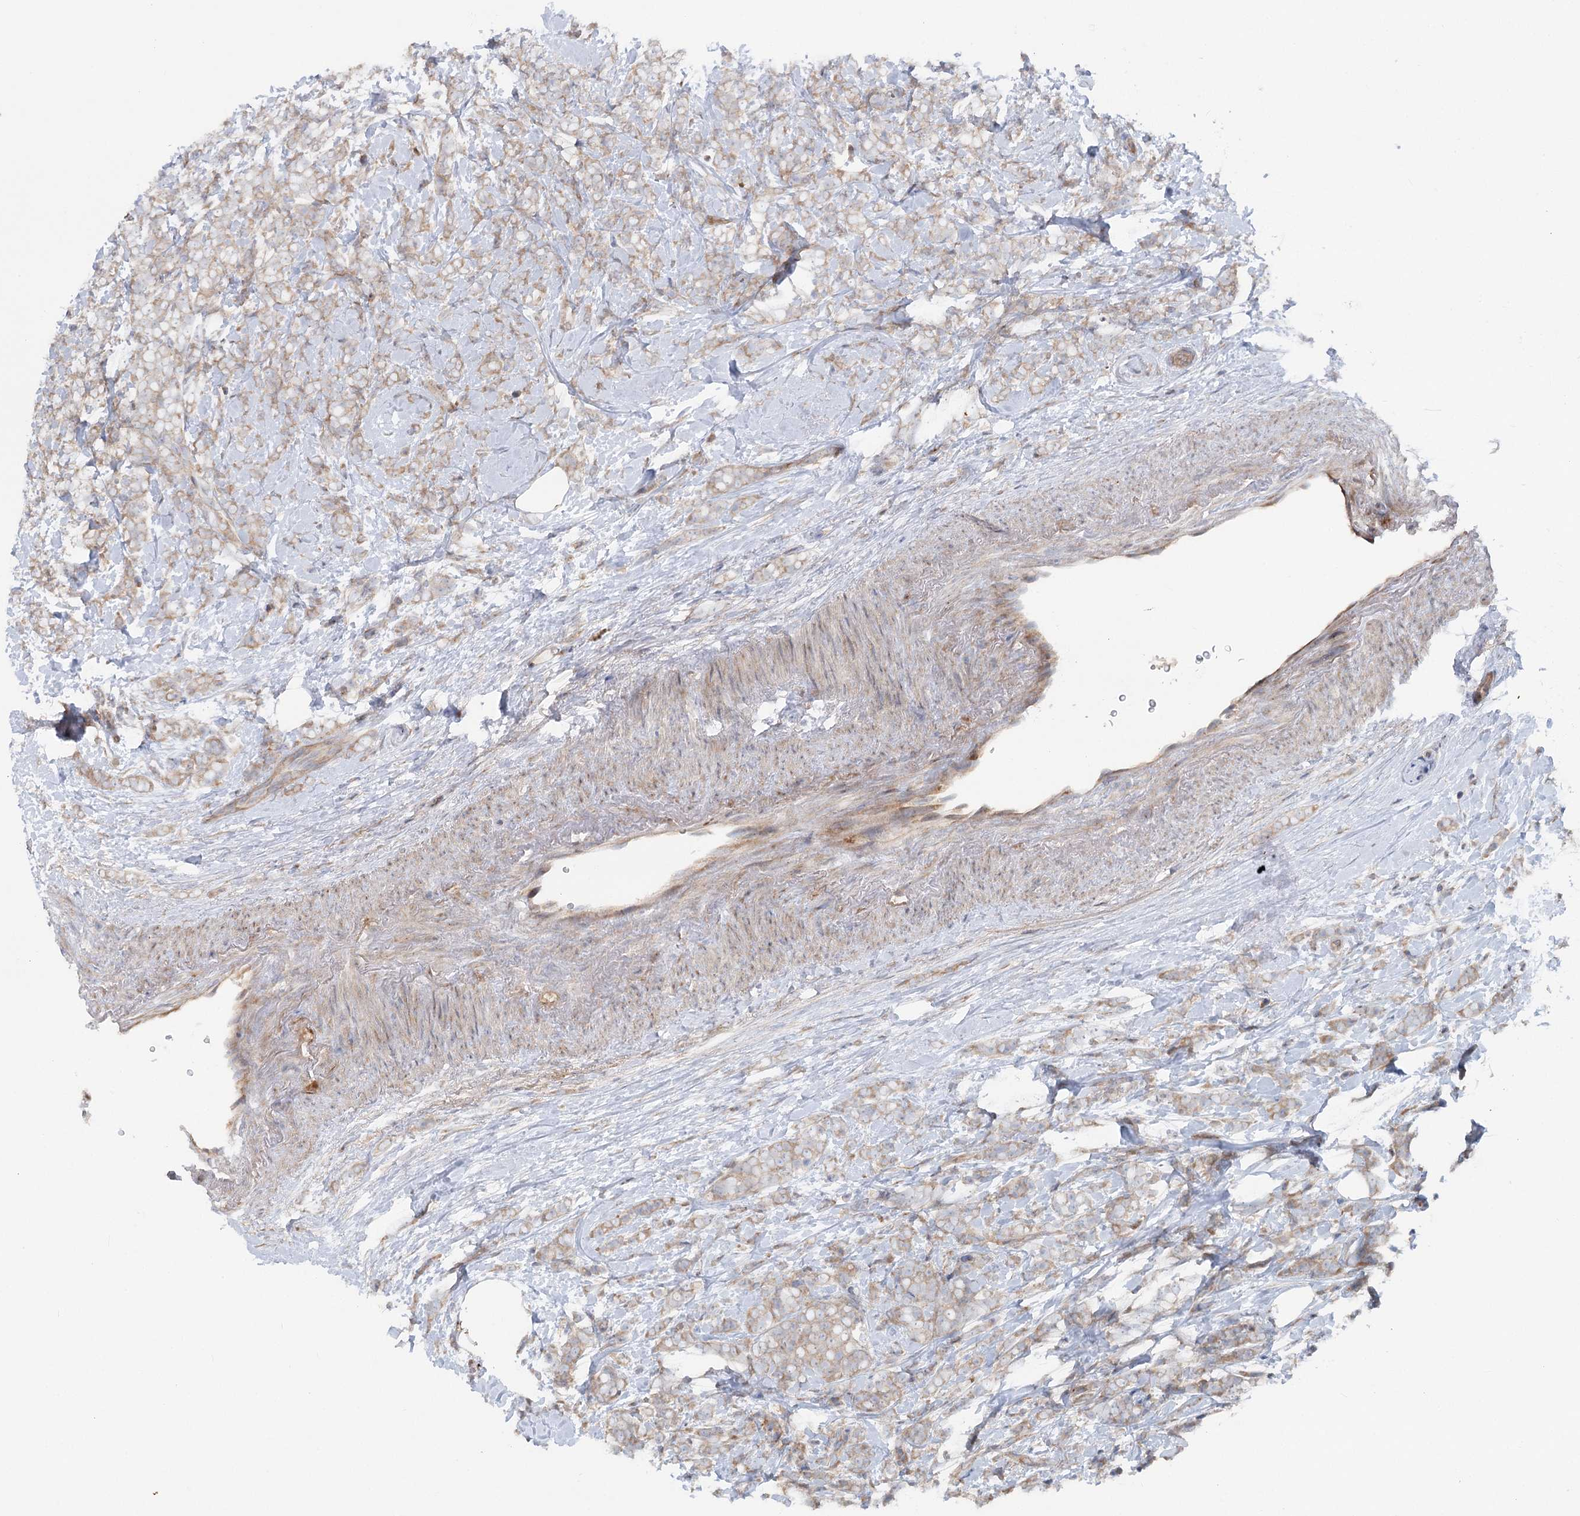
{"staining": {"intensity": "weak", "quantity": ">75%", "location": "cytoplasmic/membranous"}, "tissue": "breast cancer", "cell_type": "Tumor cells", "image_type": "cancer", "snomed": [{"axis": "morphology", "description": "Lobular carcinoma"}, {"axis": "topography", "description": "Breast"}], "caption": "The histopathology image reveals staining of breast lobular carcinoma, revealing weak cytoplasmic/membranous protein staining (brown color) within tumor cells. The protein of interest is shown in brown color, while the nuclei are stained blue.", "gene": "SCN11A", "patient": {"sex": "female", "age": 58}}